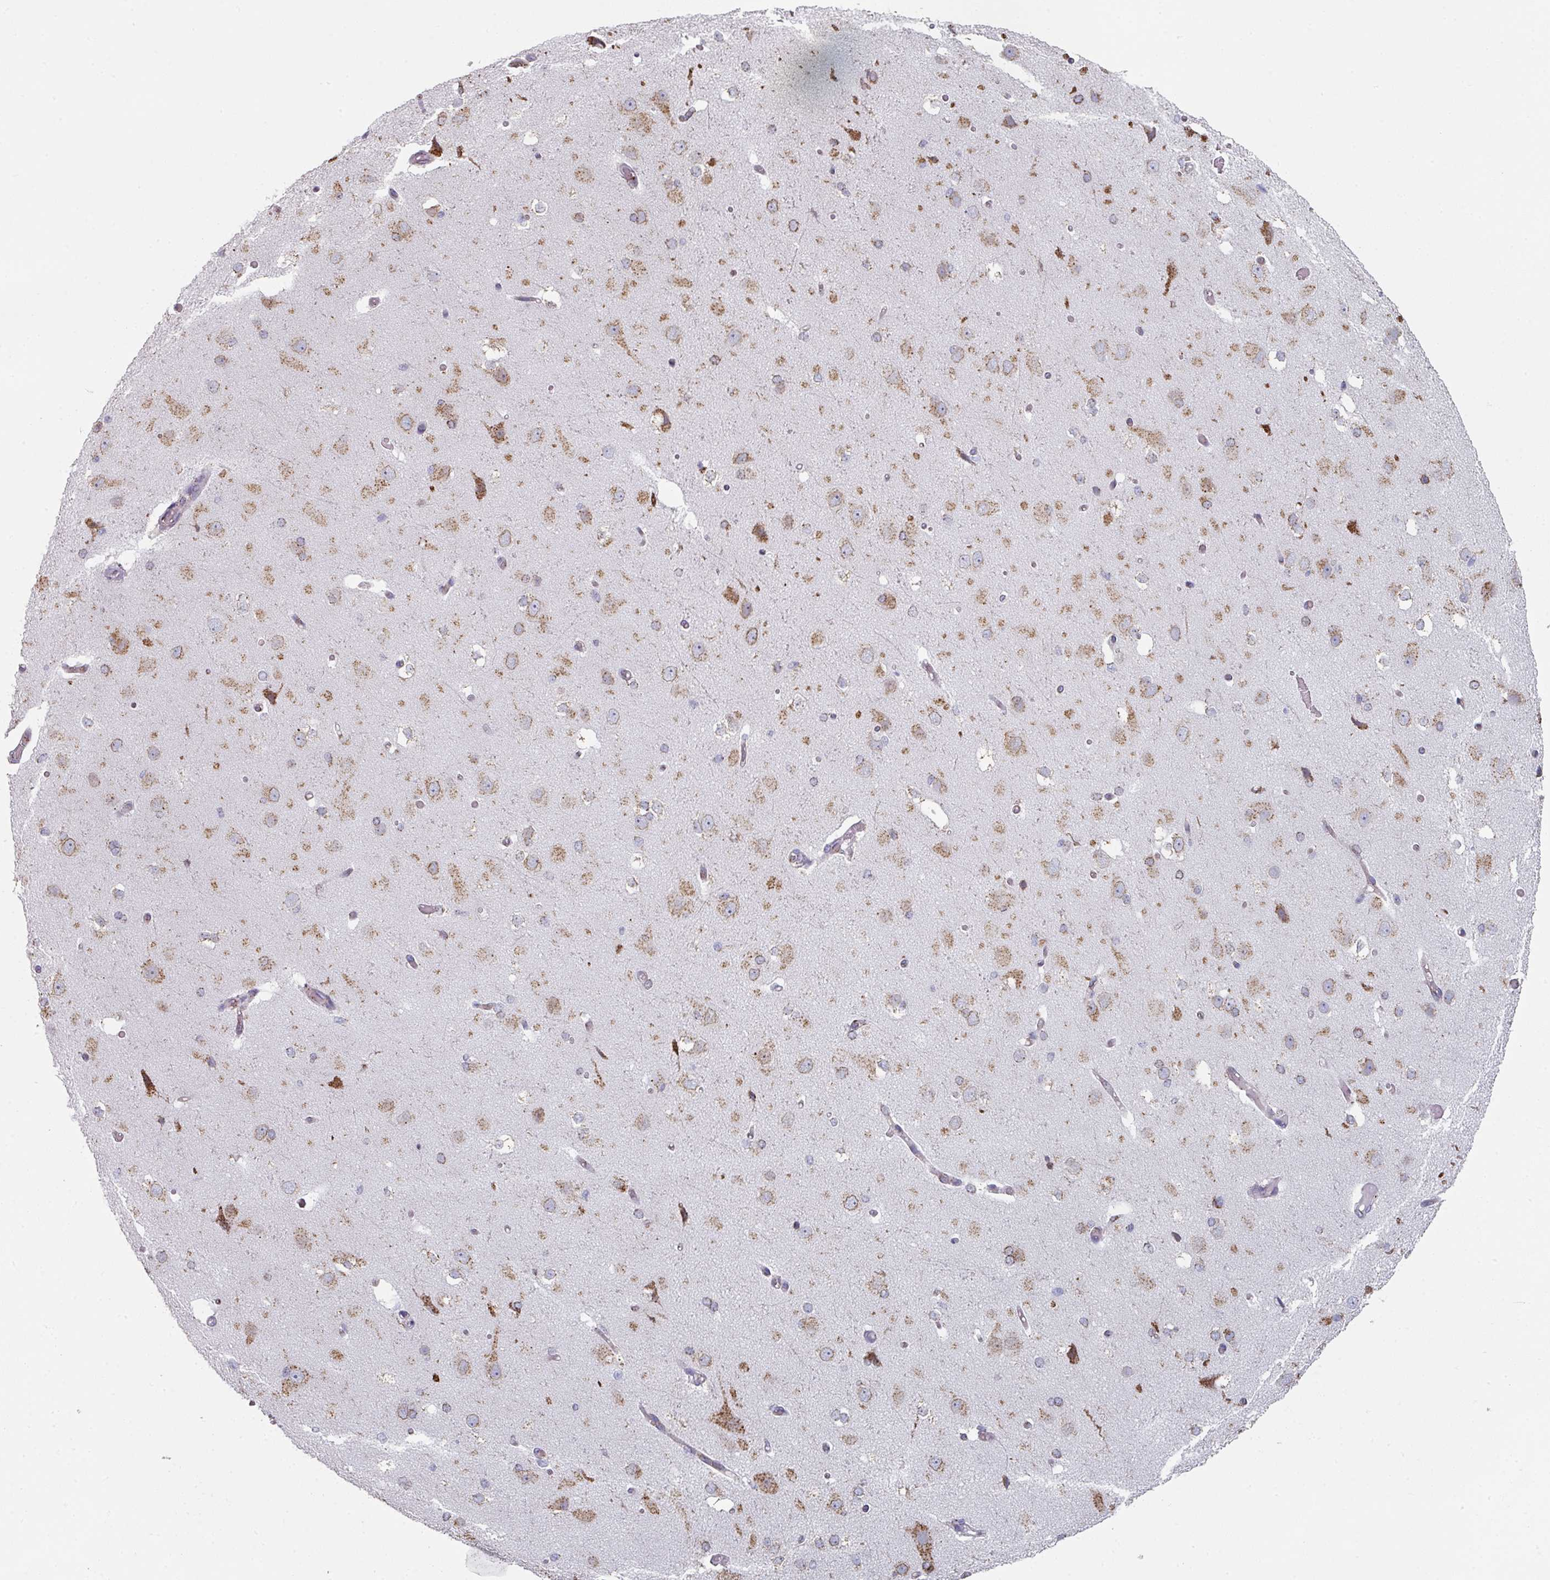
{"staining": {"intensity": "negative", "quantity": "none", "location": "none"}, "tissue": "cerebral cortex", "cell_type": "Endothelial cells", "image_type": "normal", "snomed": [{"axis": "morphology", "description": "Normal tissue, NOS"}, {"axis": "morphology", "description": "Inflammation, NOS"}, {"axis": "topography", "description": "Cerebral cortex"}], "caption": "Cerebral cortex was stained to show a protein in brown. There is no significant positivity in endothelial cells. (DAB (3,3'-diaminobenzidine) IHC visualized using brightfield microscopy, high magnification).", "gene": "CCDC85B", "patient": {"sex": "male", "age": 6}}